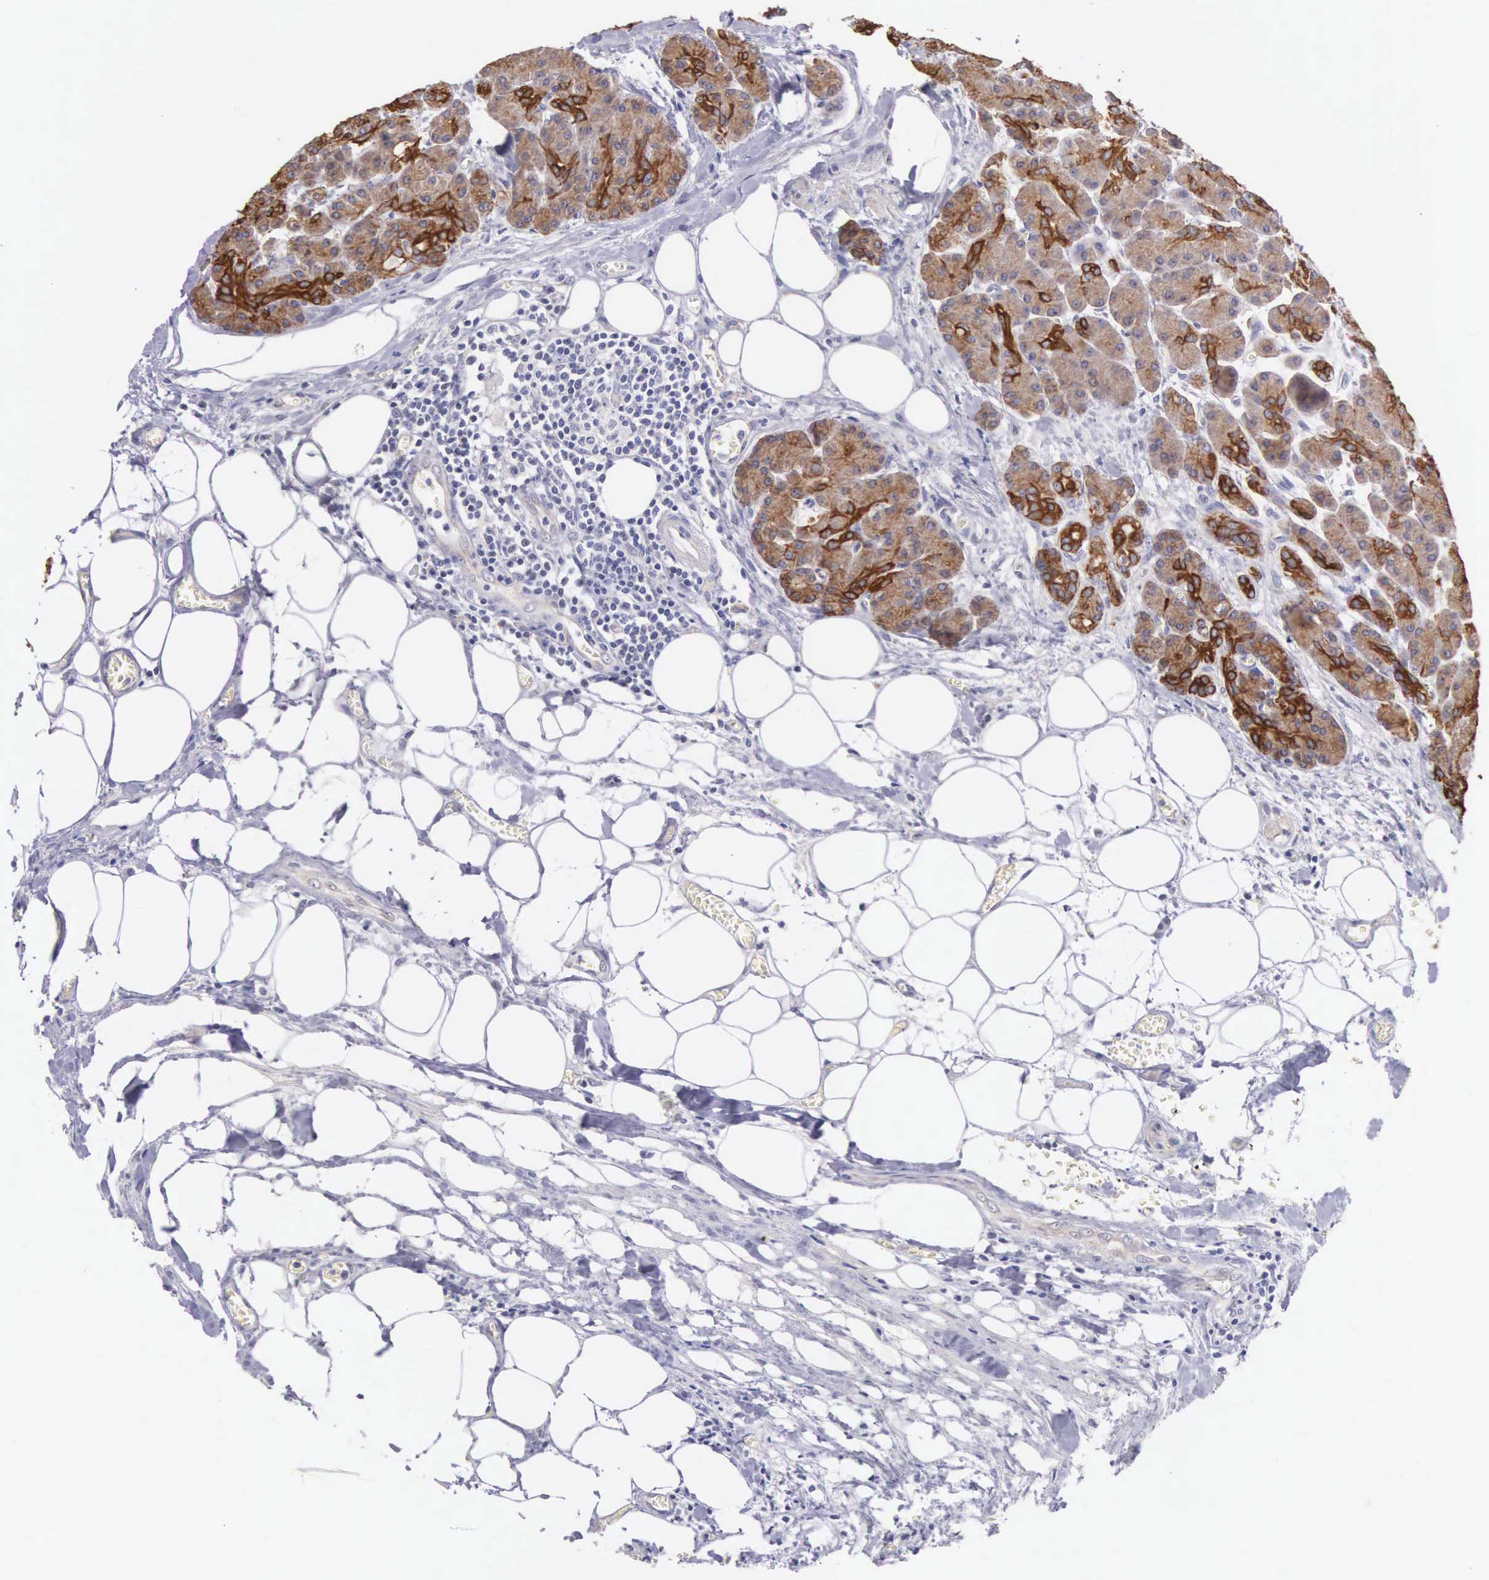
{"staining": {"intensity": "moderate", "quantity": ">75%", "location": "cytoplasmic/membranous"}, "tissue": "pancreas", "cell_type": "Exocrine glandular cells", "image_type": "normal", "snomed": [{"axis": "morphology", "description": "Normal tissue, NOS"}, {"axis": "topography", "description": "Pancreas"}], "caption": "DAB (3,3'-diaminobenzidine) immunohistochemical staining of normal pancreas reveals moderate cytoplasmic/membranous protein staining in approximately >75% of exocrine glandular cells. Nuclei are stained in blue.", "gene": "PIR", "patient": {"sex": "male", "age": 73}}